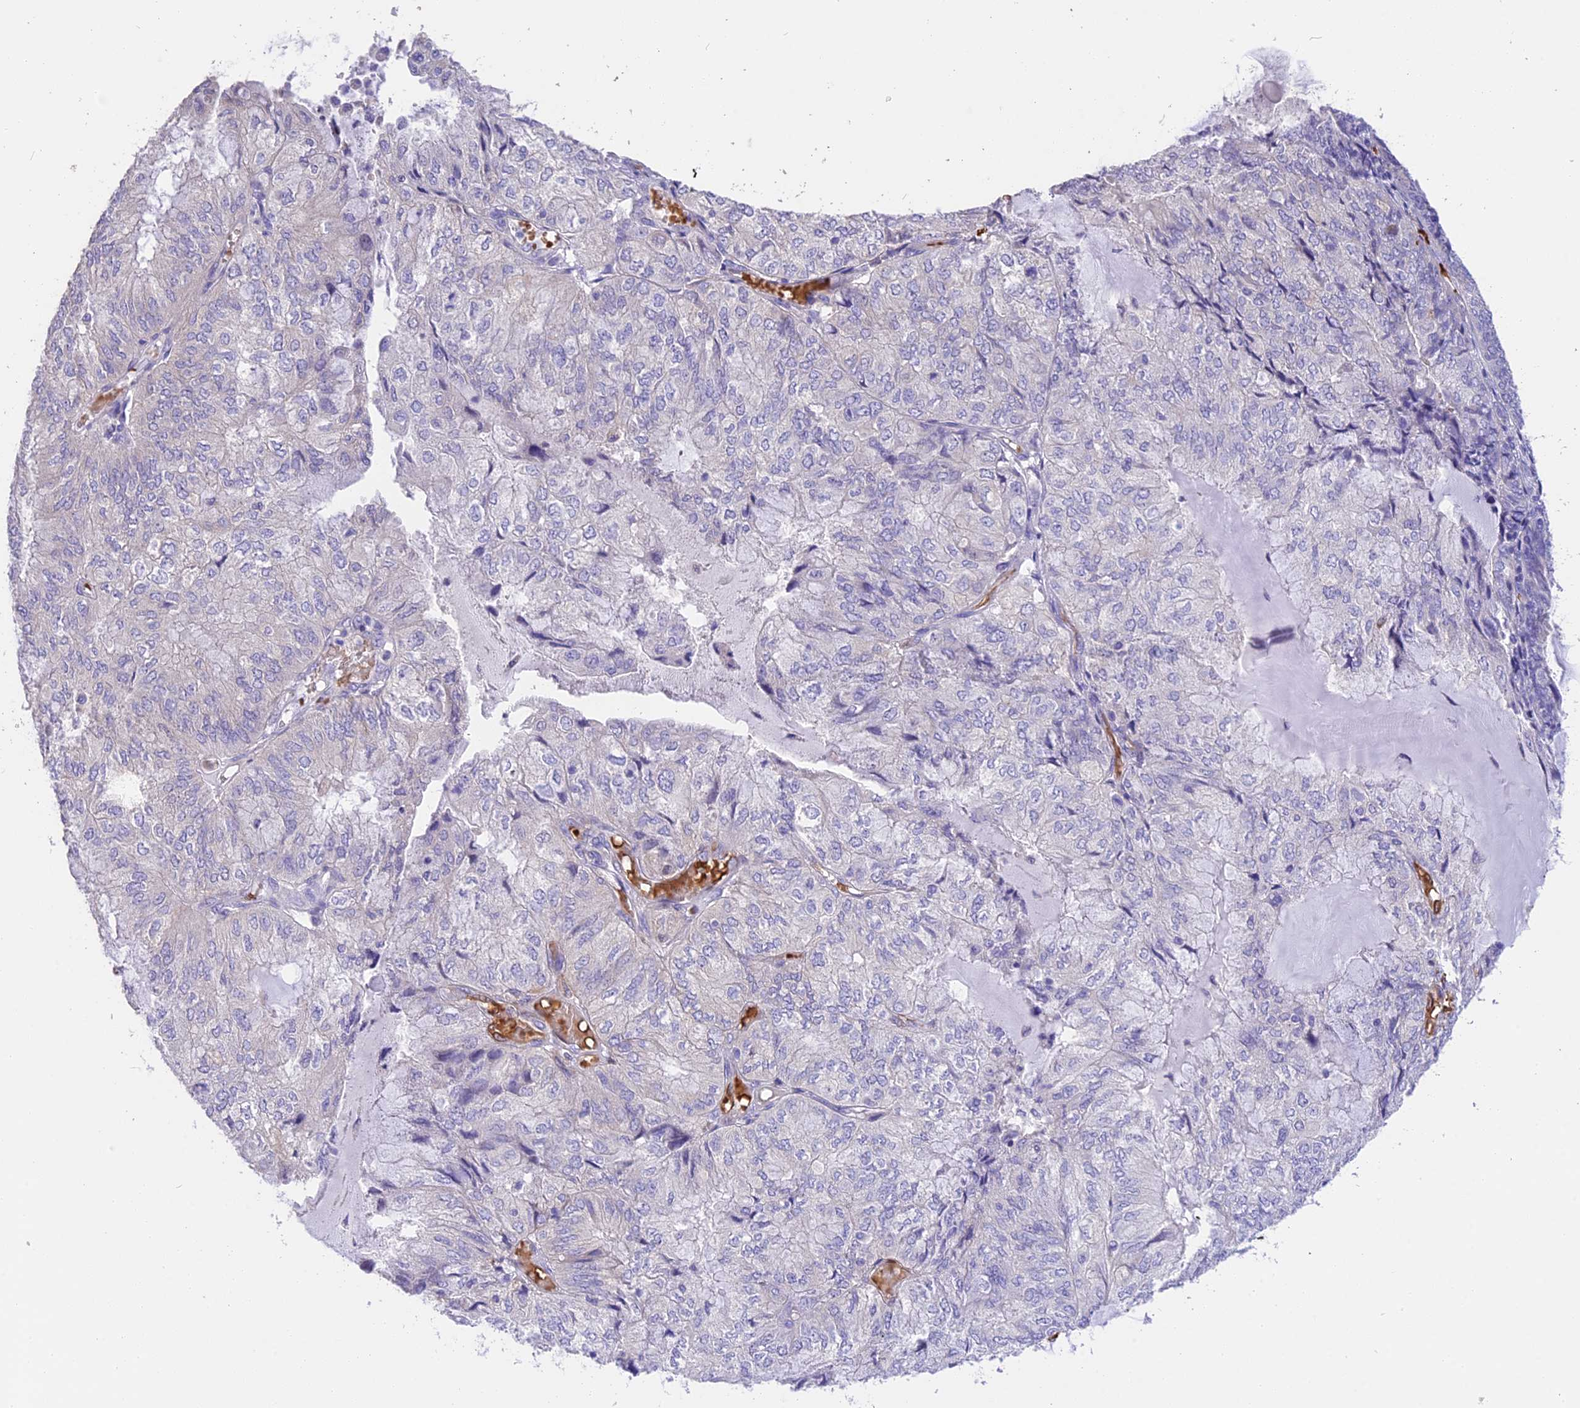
{"staining": {"intensity": "negative", "quantity": "none", "location": "none"}, "tissue": "endometrial cancer", "cell_type": "Tumor cells", "image_type": "cancer", "snomed": [{"axis": "morphology", "description": "Adenocarcinoma, NOS"}, {"axis": "topography", "description": "Endometrium"}], "caption": "A high-resolution photomicrograph shows immunohistochemistry staining of adenocarcinoma (endometrial), which reveals no significant expression in tumor cells. The staining is performed using DAB brown chromogen with nuclei counter-stained in using hematoxylin.", "gene": "TNNC2", "patient": {"sex": "female", "age": 81}}